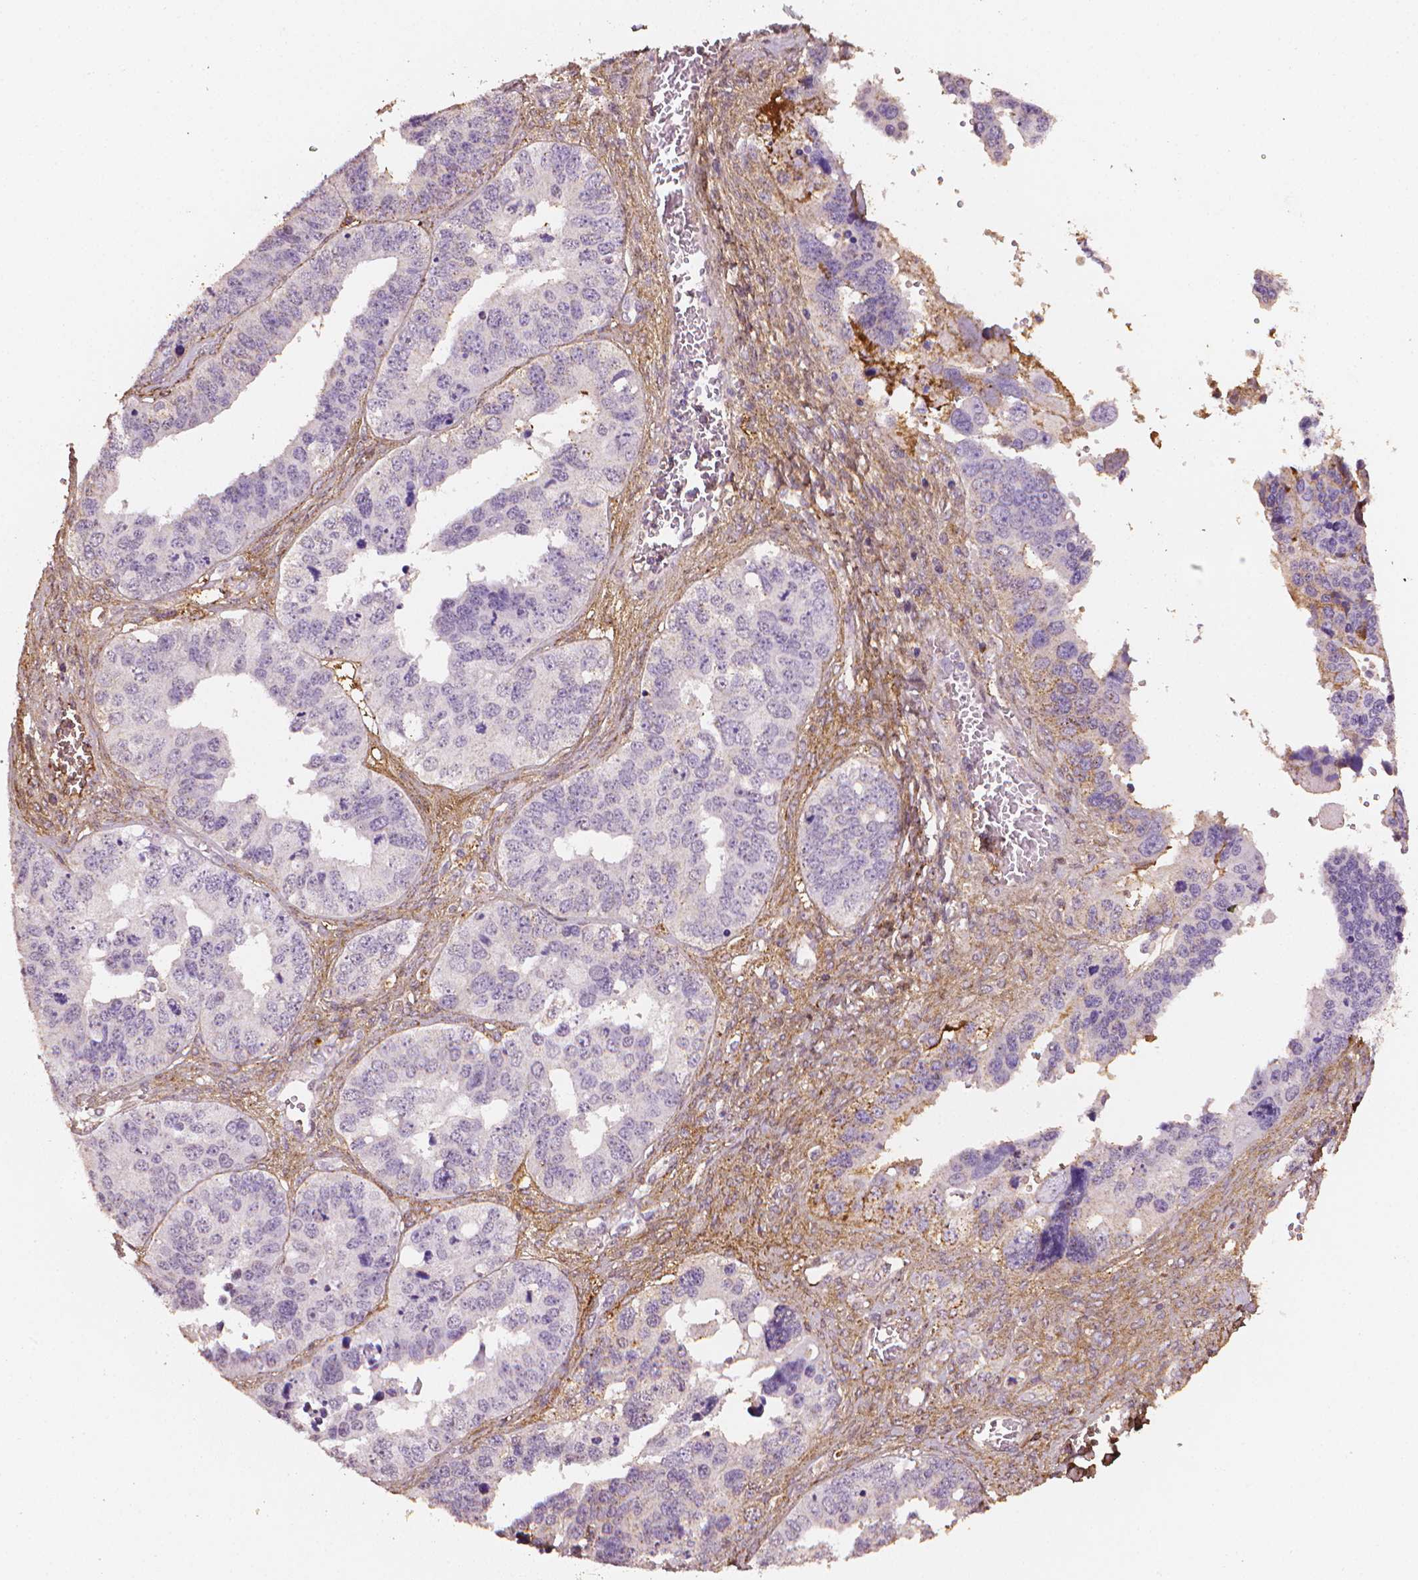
{"staining": {"intensity": "negative", "quantity": "none", "location": "none"}, "tissue": "ovarian cancer", "cell_type": "Tumor cells", "image_type": "cancer", "snomed": [{"axis": "morphology", "description": "Cystadenocarcinoma, serous, NOS"}, {"axis": "topography", "description": "Ovary"}], "caption": "High power microscopy image of an IHC histopathology image of ovarian serous cystadenocarcinoma, revealing no significant expression in tumor cells.", "gene": "DCN", "patient": {"sex": "female", "age": 76}}